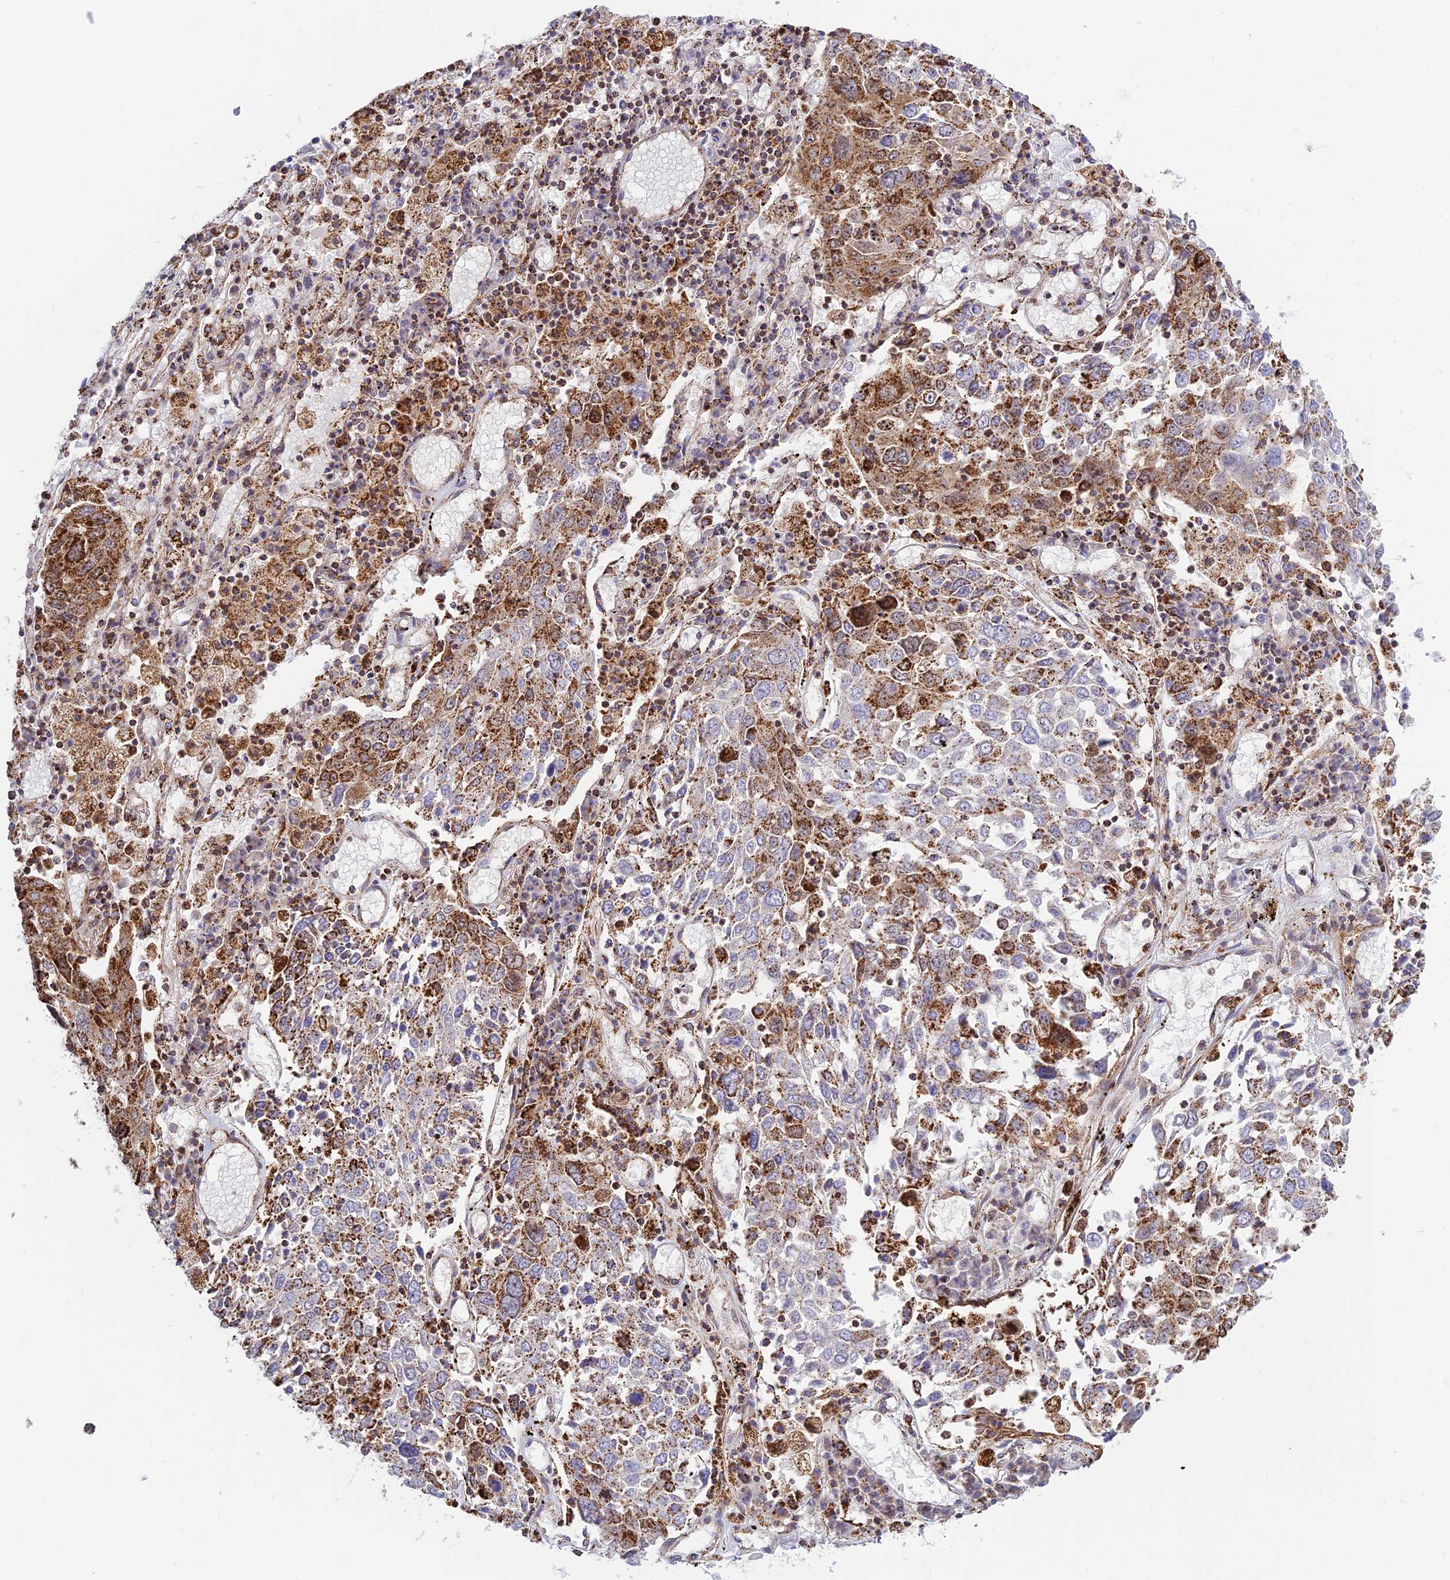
{"staining": {"intensity": "moderate", "quantity": "25%-75%", "location": "cytoplasmic/membranous"}, "tissue": "lung cancer", "cell_type": "Tumor cells", "image_type": "cancer", "snomed": [{"axis": "morphology", "description": "Squamous cell carcinoma, NOS"}, {"axis": "topography", "description": "Lung"}], "caption": "Squamous cell carcinoma (lung) stained for a protein exhibits moderate cytoplasmic/membranous positivity in tumor cells. (Brightfield microscopy of DAB IHC at high magnification).", "gene": "POLR1G", "patient": {"sex": "male", "age": 65}}